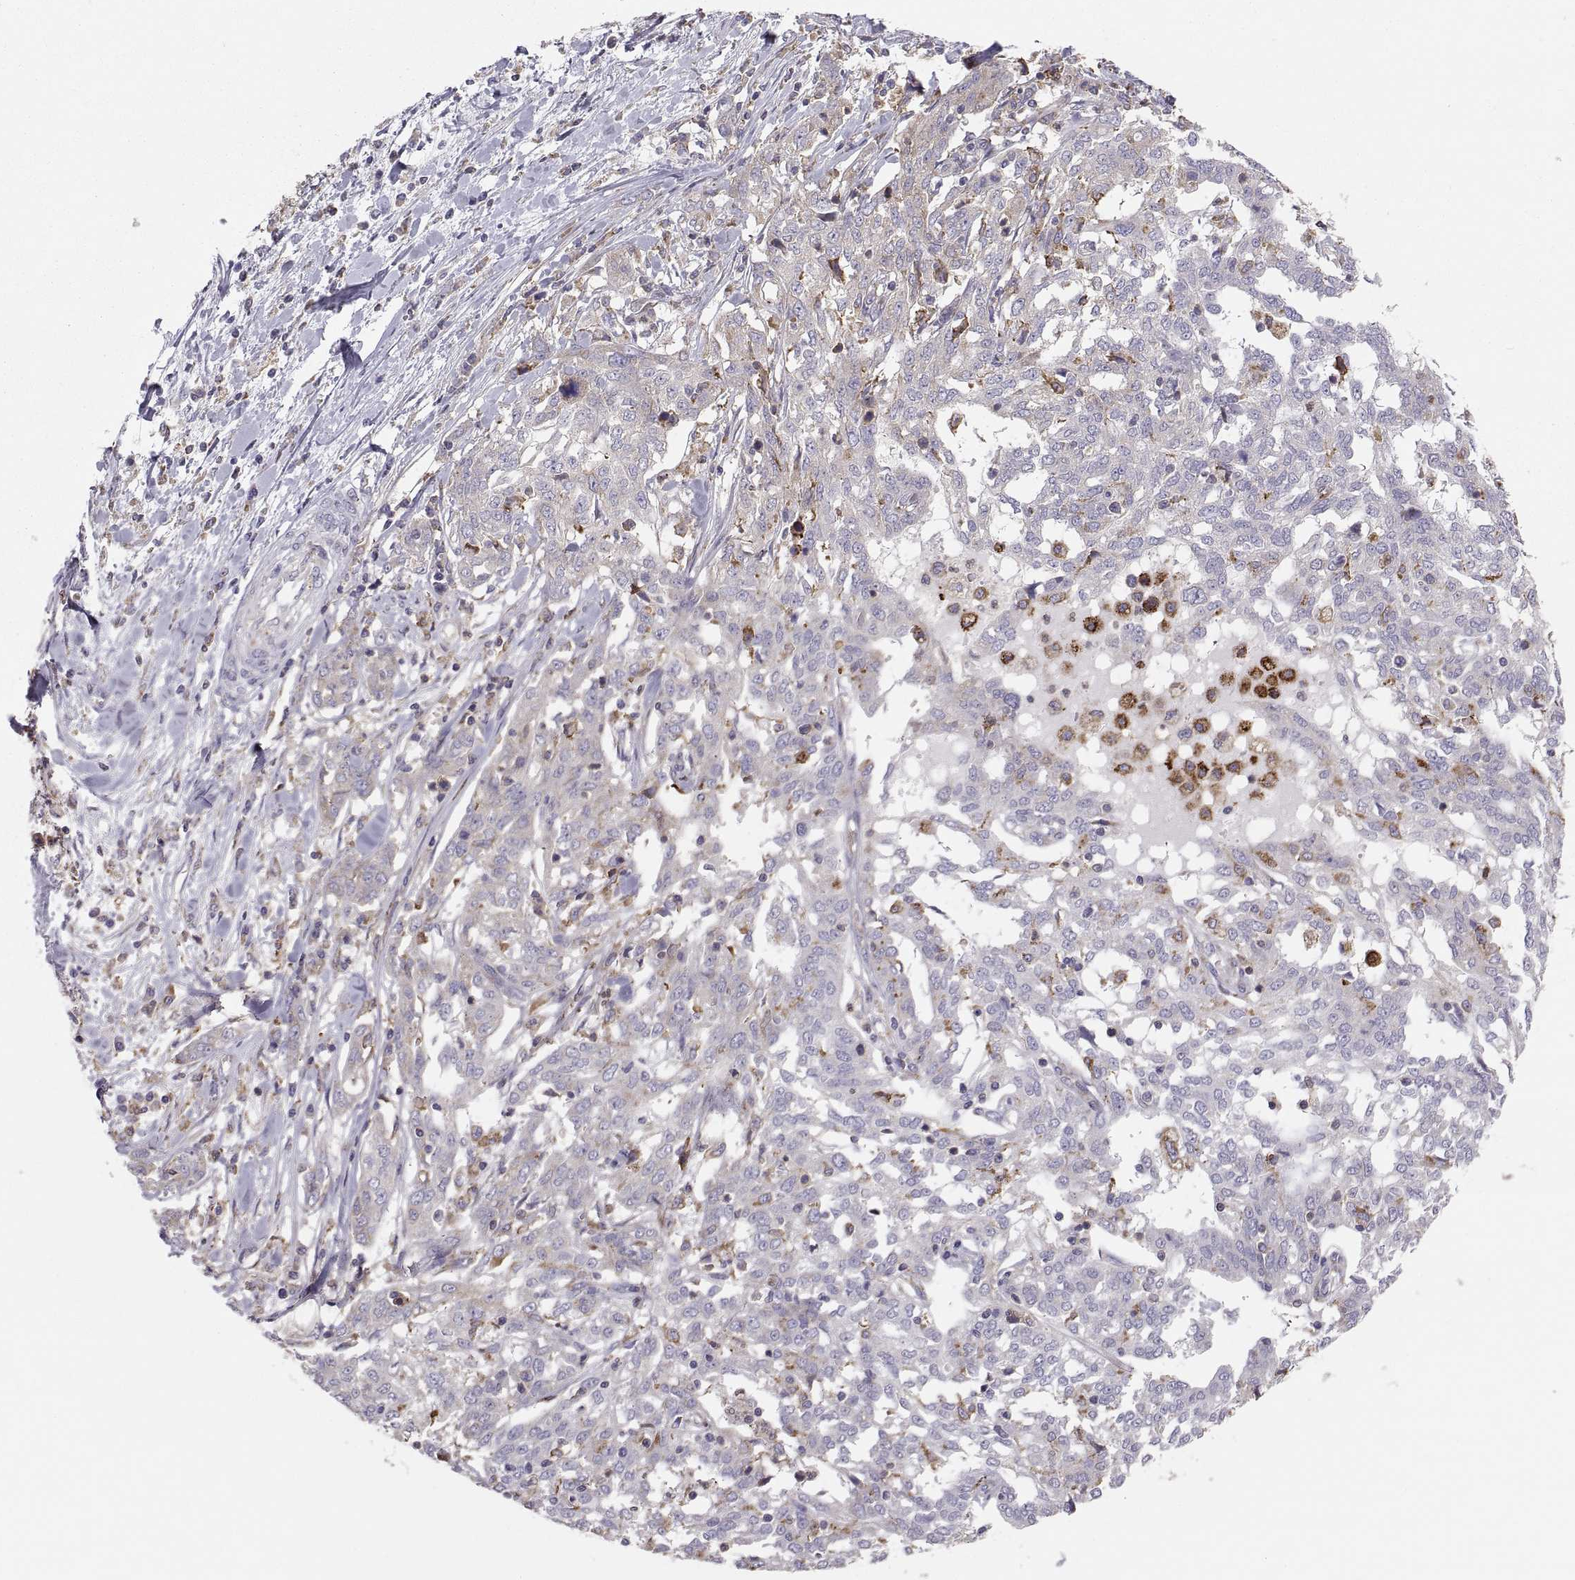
{"staining": {"intensity": "negative", "quantity": "none", "location": "none"}, "tissue": "ovarian cancer", "cell_type": "Tumor cells", "image_type": "cancer", "snomed": [{"axis": "morphology", "description": "Cystadenocarcinoma, serous, NOS"}, {"axis": "topography", "description": "Ovary"}], "caption": "Immunohistochemical staining of human serous cystadenocarcinoma (ovarian) shows no significant staining in tumor cells.", "gene": "ERO1A", "patient": {"sex": "female", "age": 67}}